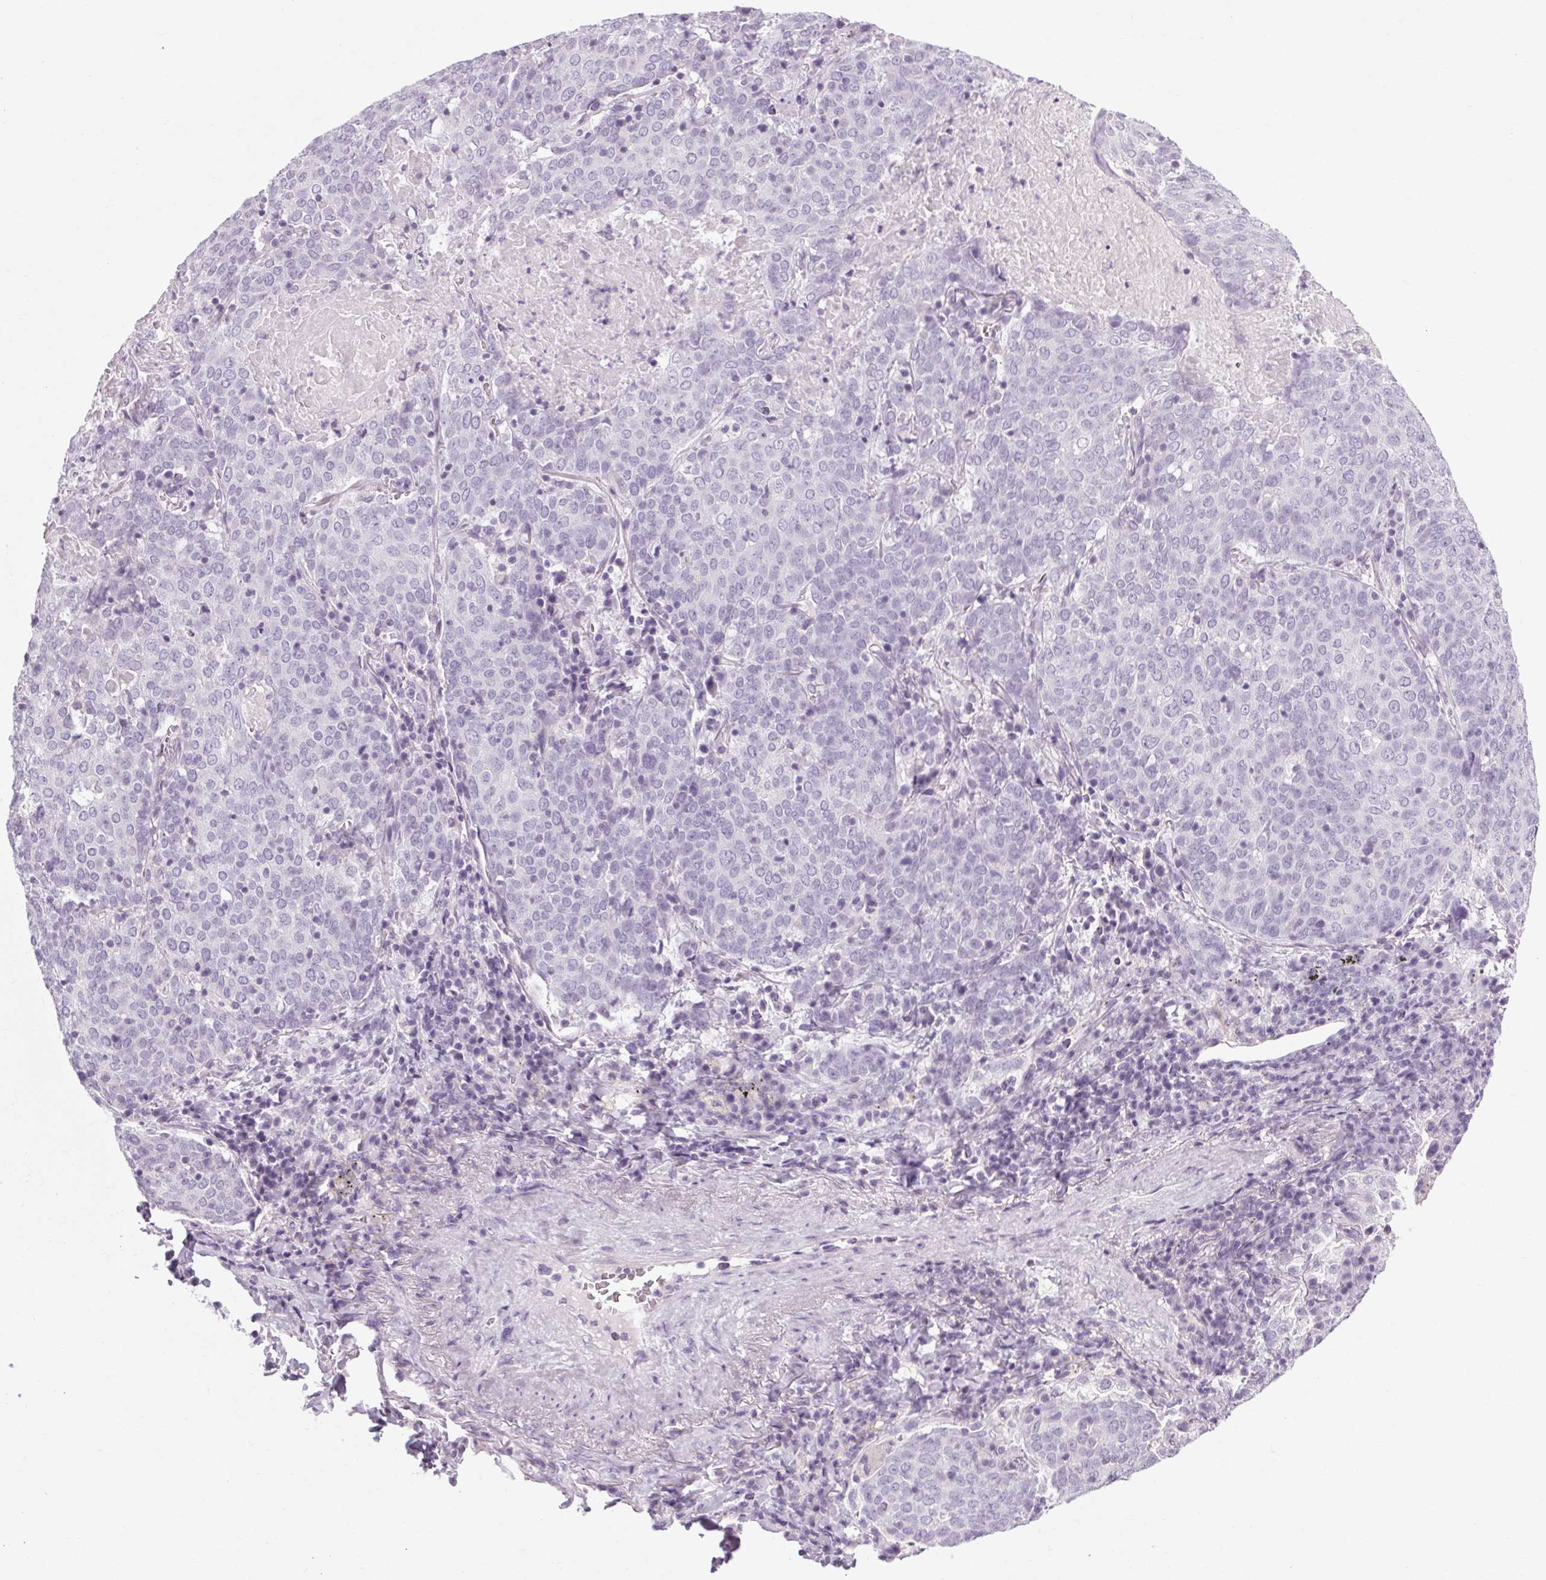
{"staining": {"intensity": "negative", "quantity": "none", "location": "none"}, "tissue": "lung cancer", "cell_type": "Tumor cells", "image_type": "cancer", "snomed": [{"axis": "morphology", "description": "Squamous cell carcinoma, NOS"}, {"axis": "topography", "description": "Lung"}], "caption": "IHC image of human lung cancer stained for a protein (brown), which displays no positivity in tumor cells. The staining is performed using DAB brown chromogen with nuclei counter-stained in using hematoxylin.", "gene": "POMC", "patient": {"sex": "male", "age": 82}}